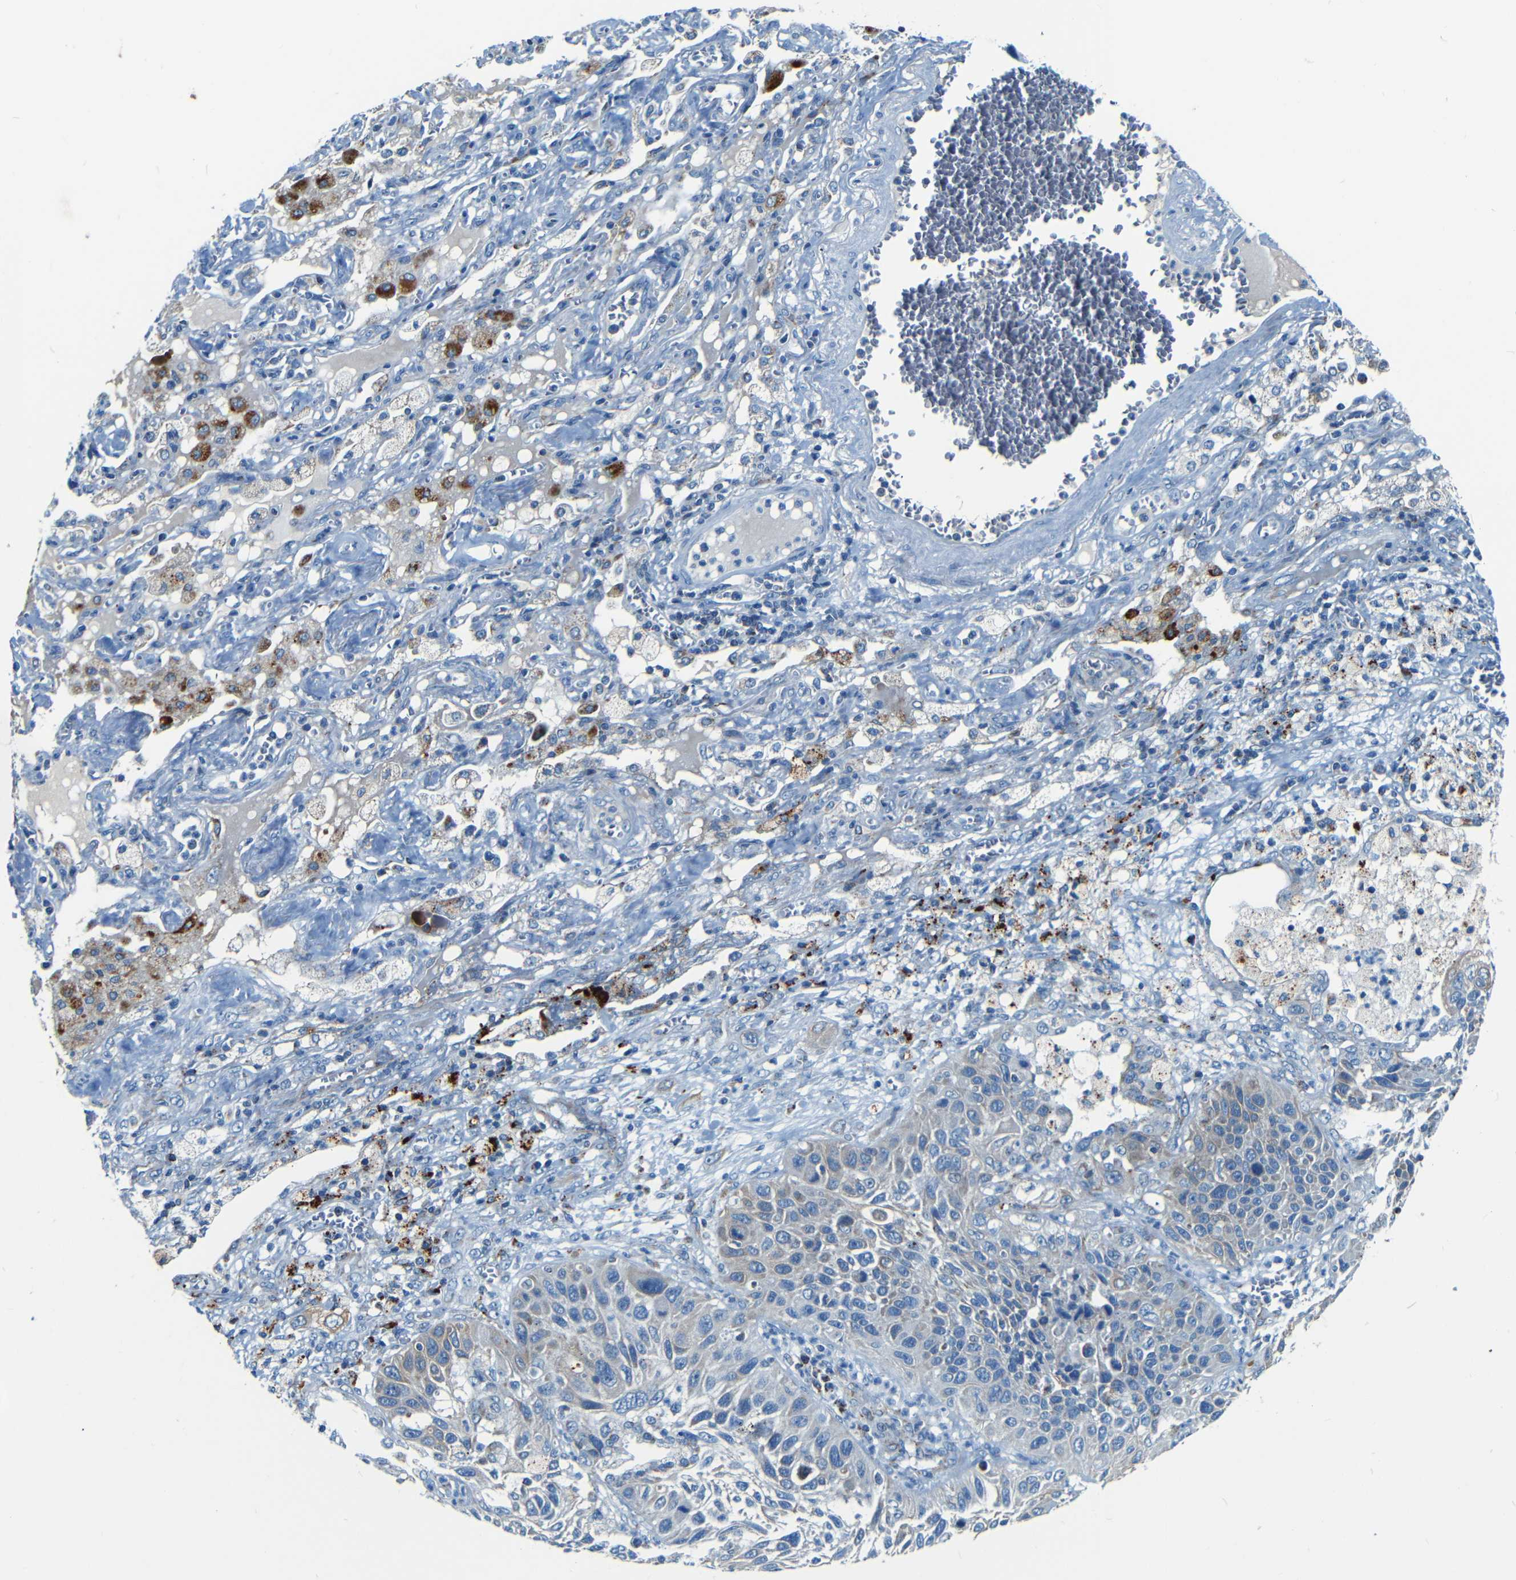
{"staining": {"intensity": "weak", "quantity": "25%-75%", "location": "cytoplasmic/membranous"}, "tissue": "lung cancer", "cell_type": "Tumor cells", "image_type": "cancer", "snomed": [{"axis": "morphology", "description": "Squamous cell carcinoma, NOS"}, {"axis": "topography", "description": "Lung"}], "caption": "Immunohistochemical staining of lung squamous cell carcinoma demonstrates low levels of weak cytoplasmic/membranous protein positivity in about 25%-75% of tumor cells.", "gene": "WSCD2", "patient": {"sex": "female", "age": 76}}